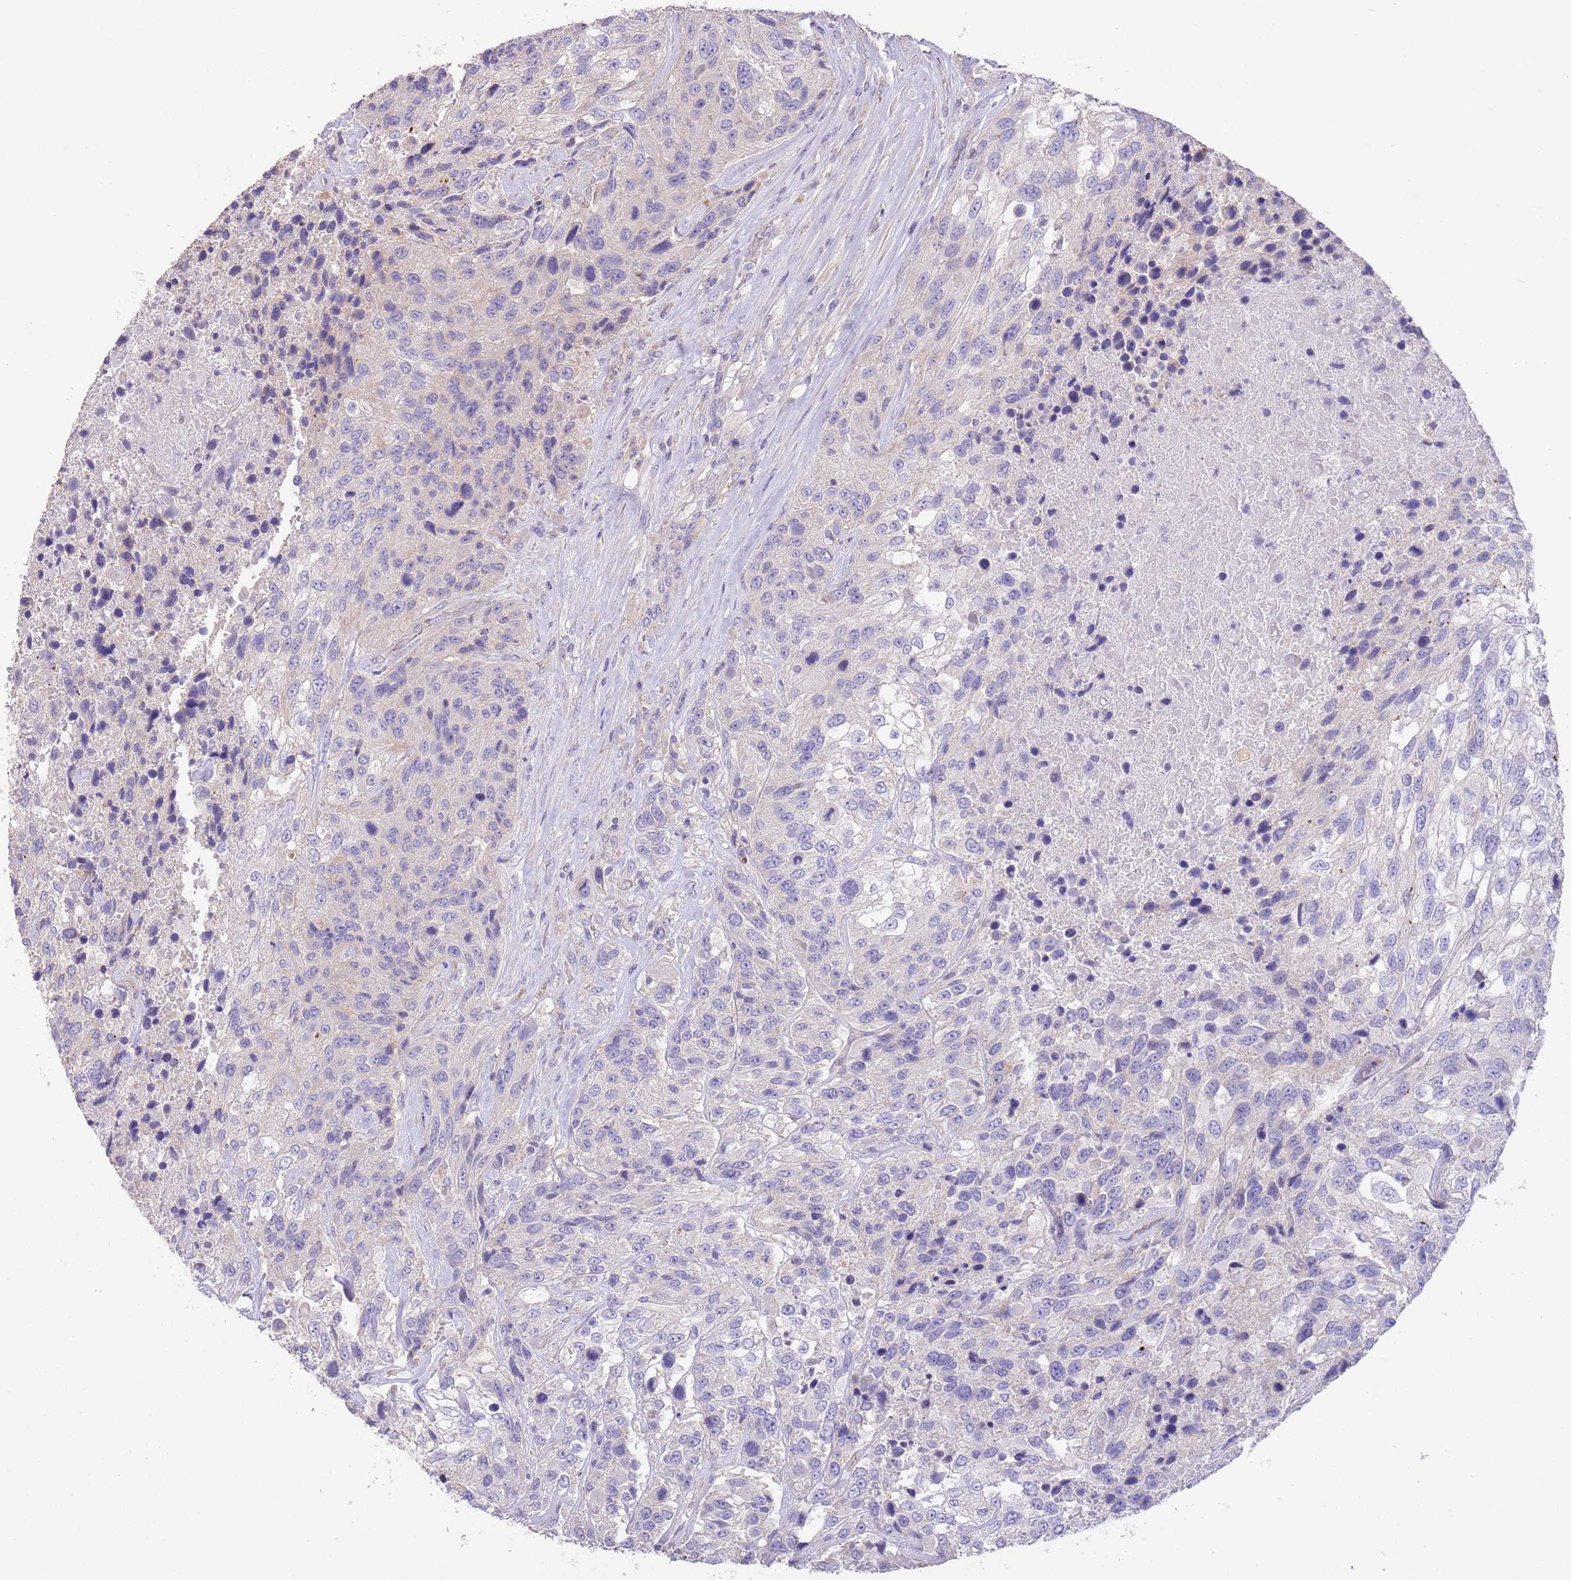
{"staining": {"intensity": "negative", "quantity": "none", "location": "none"}, "tissue": "urothelial cancer", "cell_type": "Tumor cells", "image_type": "cancer", "snomed": [{"axis": "morphology", "description": "Urothelial carcinoma, High grade"}, {"axis": "topography", "description": "Urinary bladder"}], "caption": "Tumor cells are negative for protein expression in human urothelial carcinoma (high-grade). Nuclei are stained in blue.", "gene": "SFTPA1", "patient": {"sex": "female", "age": 70}}